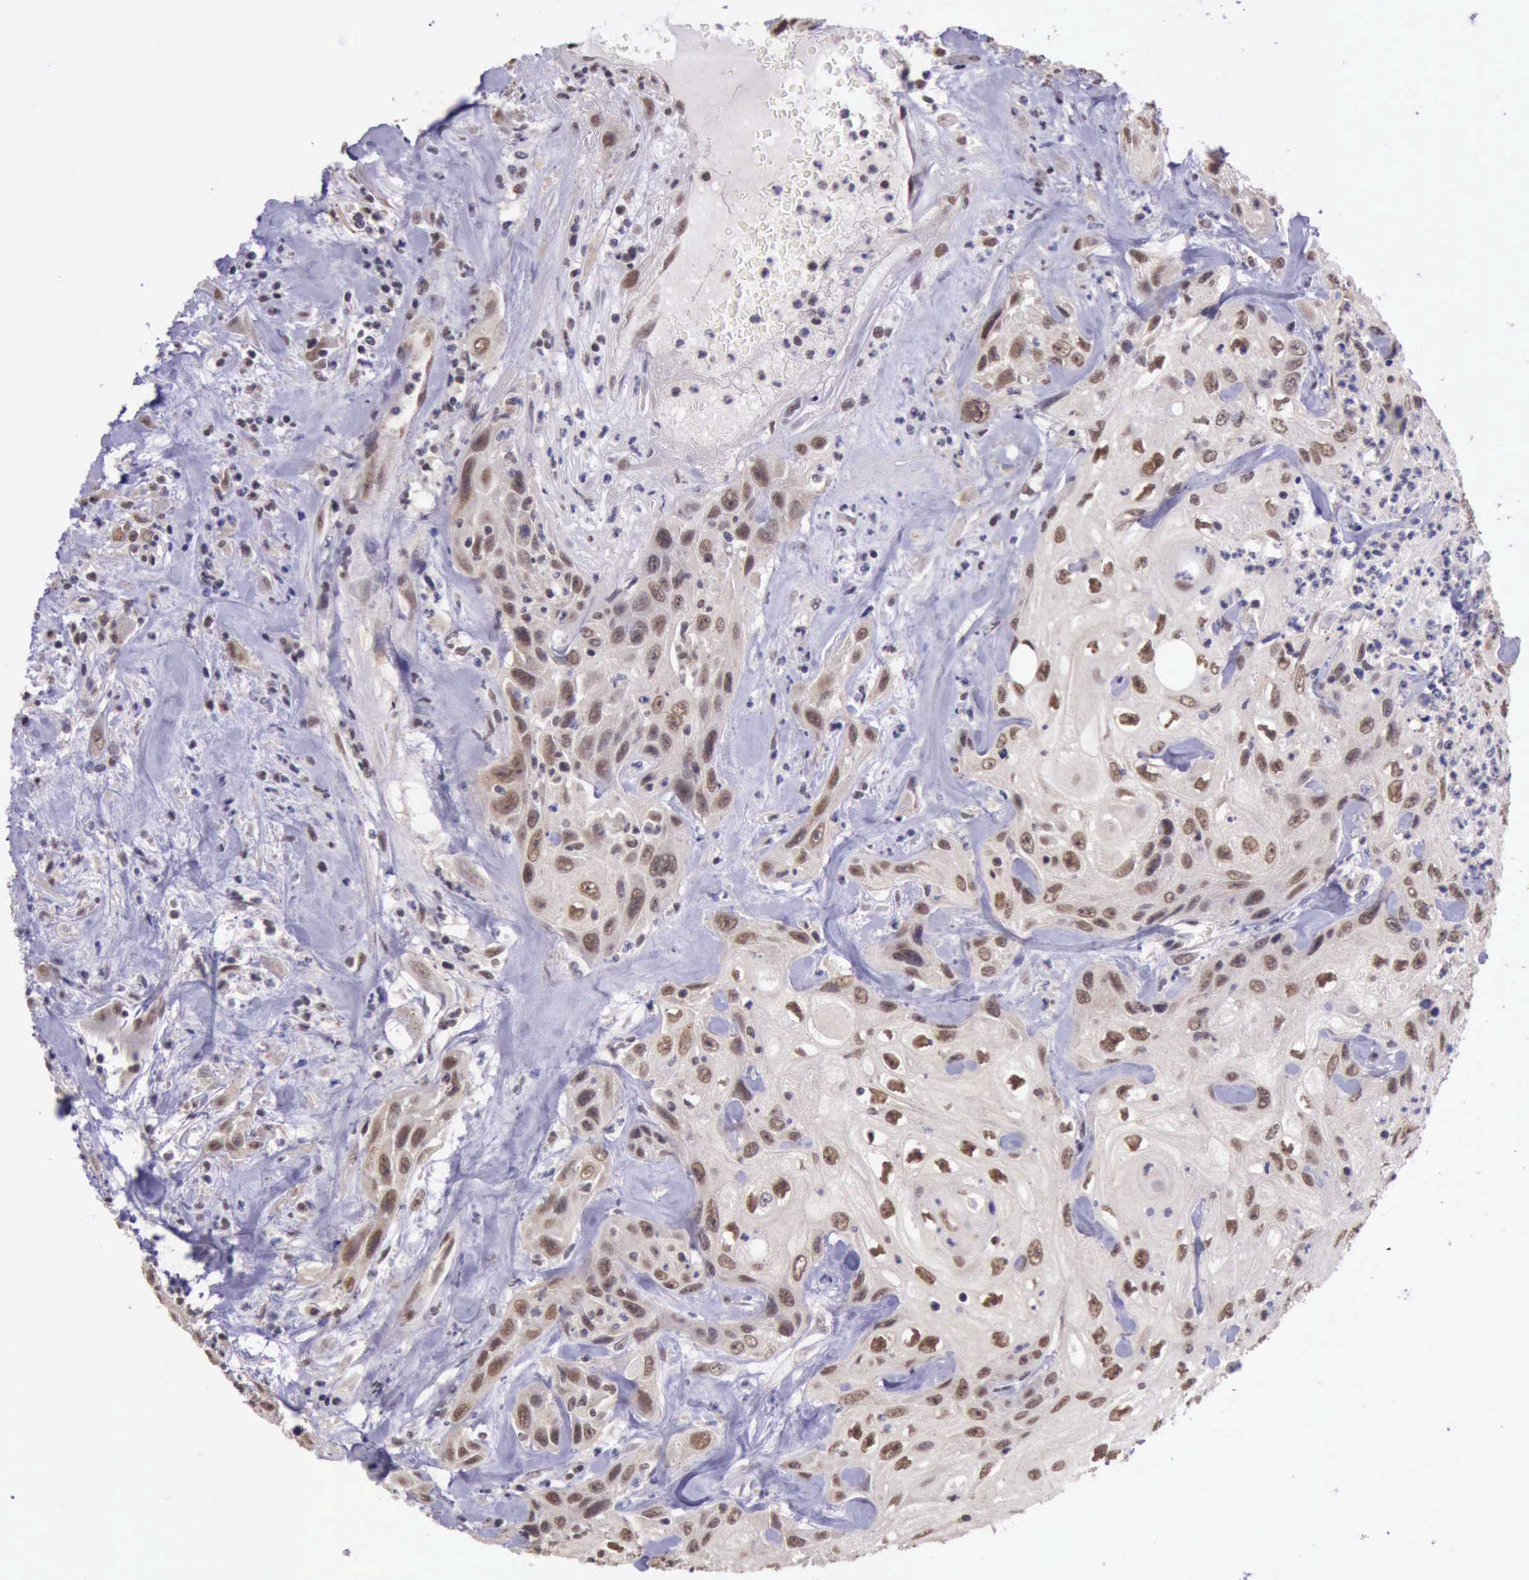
{"staining": {"intensity": "moderate", "quantity": ">75%", "location": "nuclear"}, "tissue": "urothelial cancer", "cell_type": "Tumor cells", "image_type": "cancer", "snomed": [{"axis": "morphology", "description": "Urothelial carcinoma, High grade"}, {"axis": "topography", "description": "Urinary bladder"}], "caption": "Protein staining shows moderate nuclear expression in approximately >75% of tumor cells in urothelial cancer.", "gene": "PRPF39", "patient": {"sex": "female", "age": 84}}